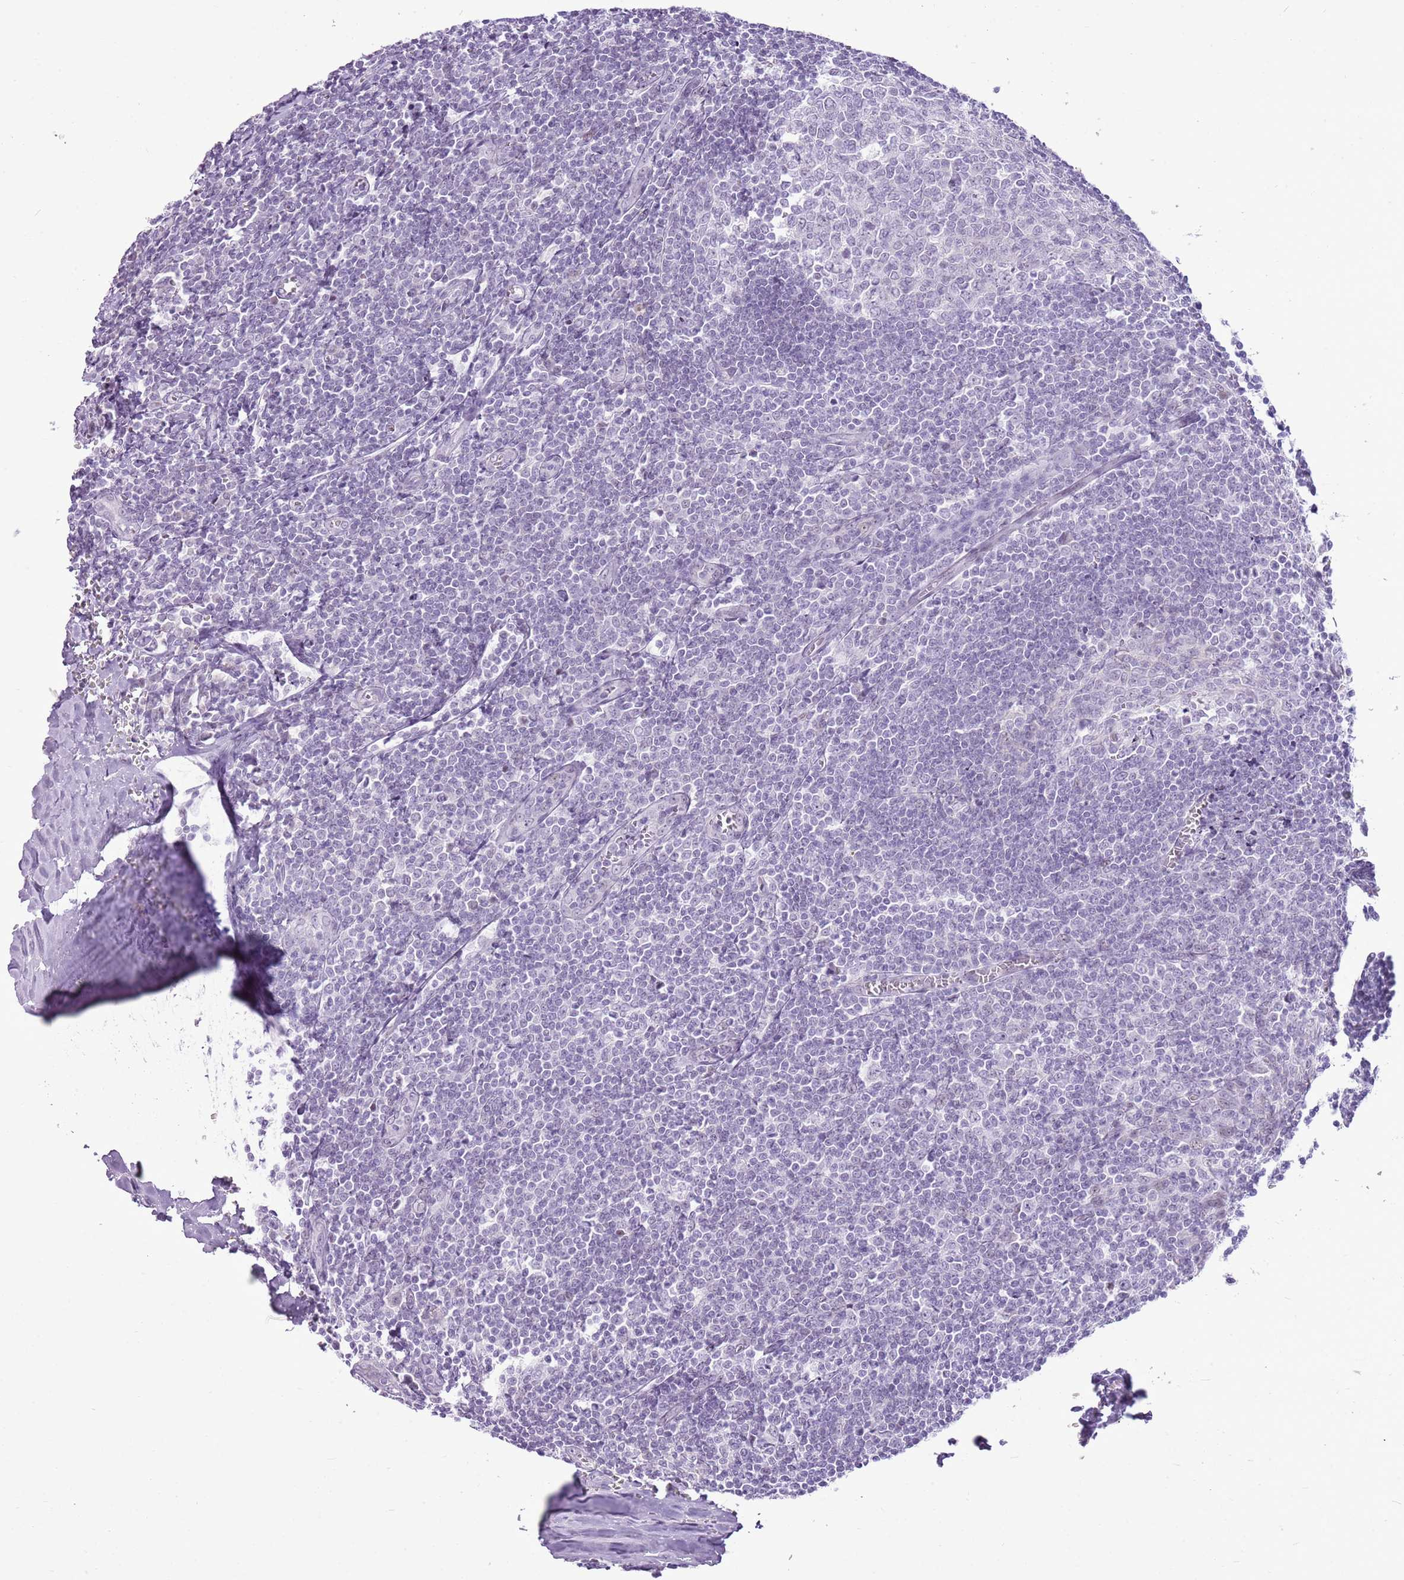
{"staining": {"intensity": "negative", "quantity": "none", "location": "none"}, "tissue": "tonsil", "cell_type": "Germinal center cells", "image_type": "normal", "snomed": [{"axis": "morphology", "description": "Normal tissue, NOS"}, {"axis": "topography", "description": "Tonsil"}], "caption": "An IHC histopathology image of normal tonsil is shown. There is no staining in germinal center cells of tonsil. (Immunohistochemistry (ihc), brightfield microscopy, high magnification).", "gene": "RPL3L", "patient": {"sex": "male", "age": 27}}